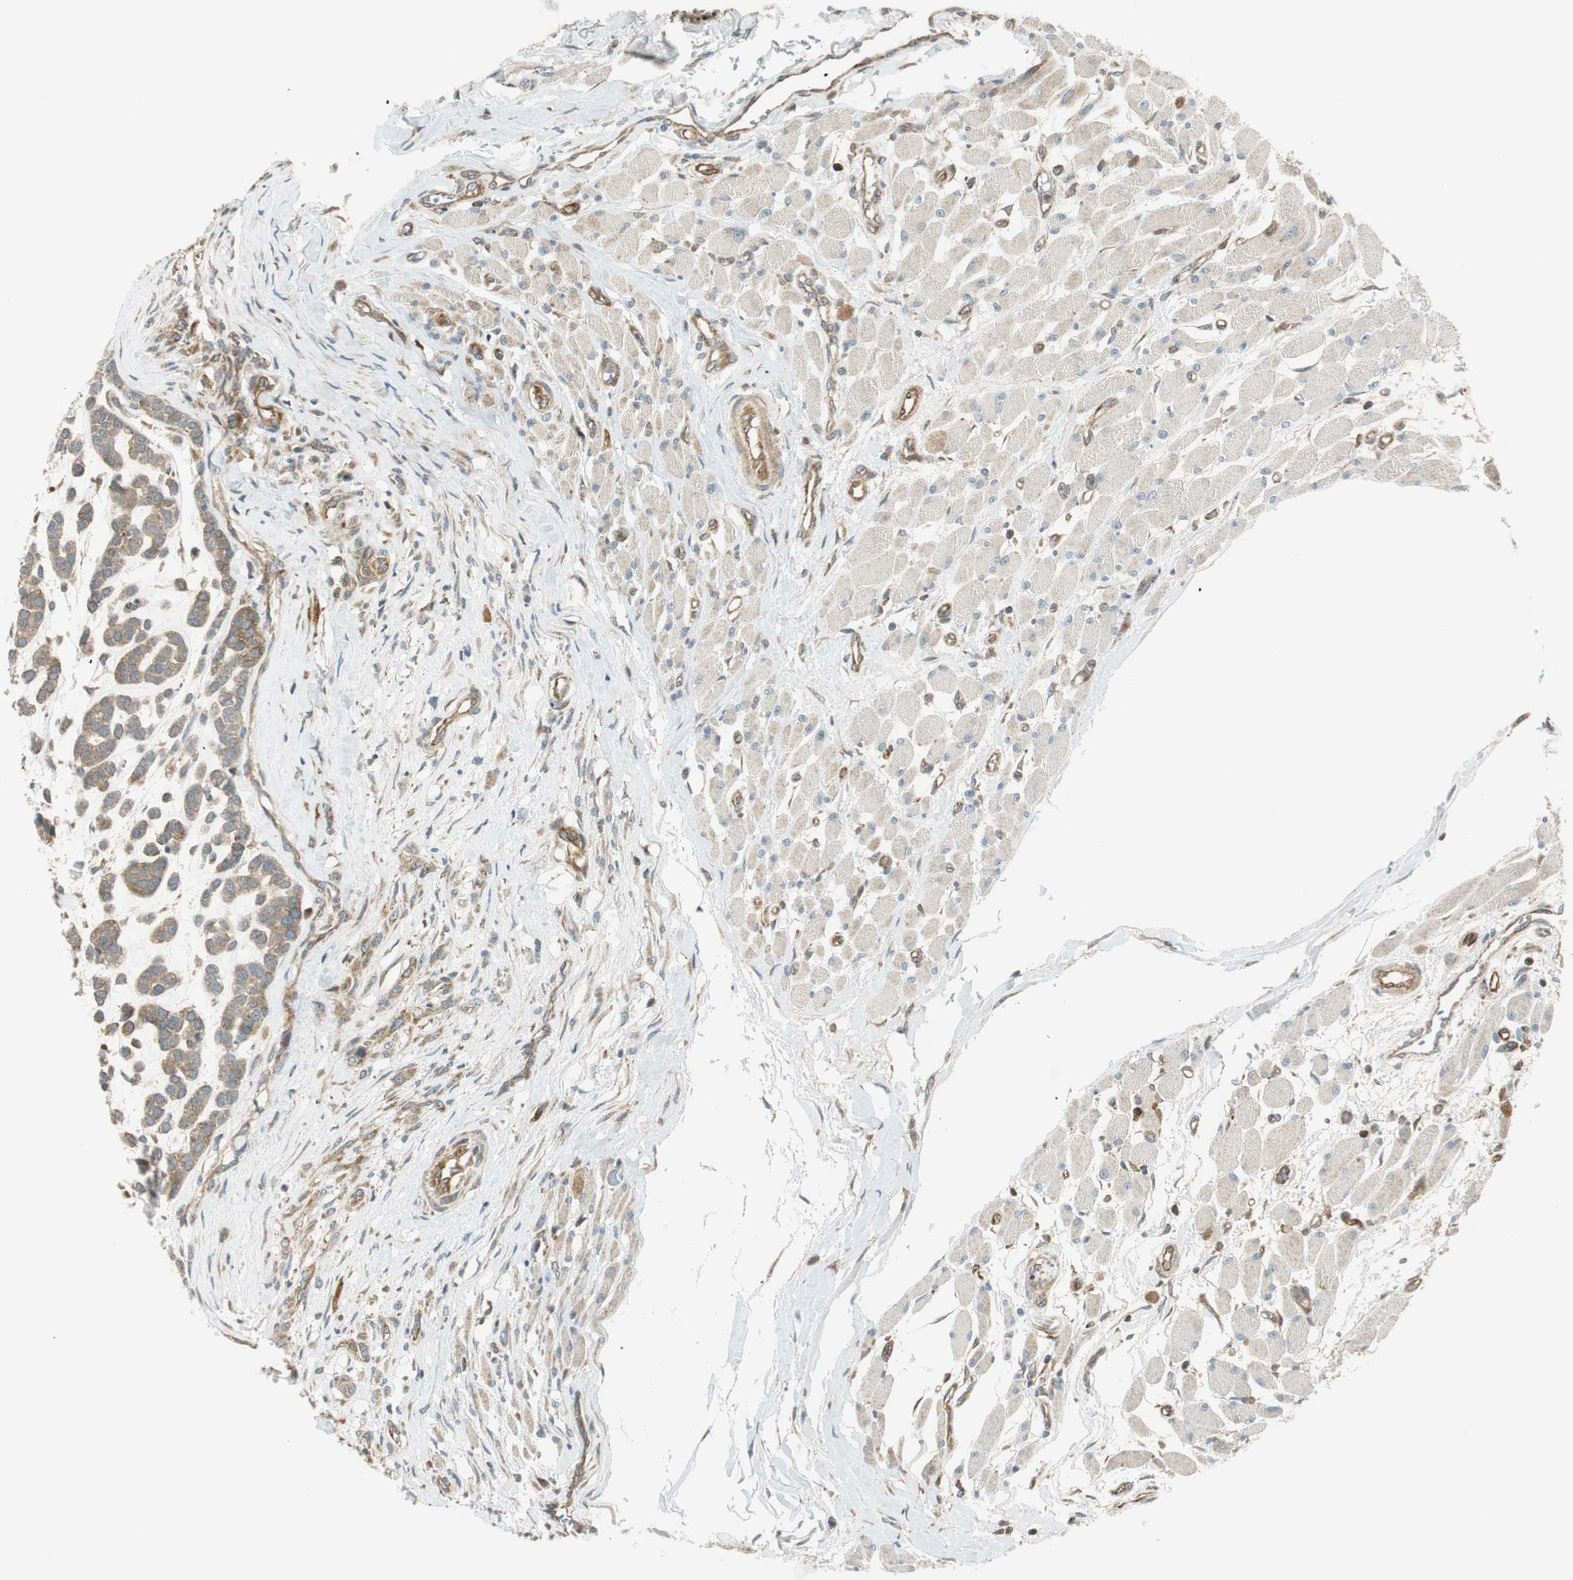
{"staining": {"intensity": "weak", "quantity": ">75%", "location": "cytoplasmic/membranous"}, "tissue": "head and neck cancer", "cell_type": "Tumor cells", "image_type": "cancer", "snomed": [{"axis": "morphology", "description": "Adenocarcinoma, NOS"}, {"axis": "morphology", "description": "Adenoma, NOS"}, {"axis": "topography", "description": "Head-Neck"}], "caption": "IHC histopathology image of neoplastic tissue: head and neck cancer stained using immunohistochemistry (IHC) demonstrates low levels of weak protein expression localized specifically in the cytoplasmic/membranous of tumor cells, appearing as a cytoplasmic/membranous brown color.", "gene": "ABI1", "patient": {"sex": "female", "age": 55}}